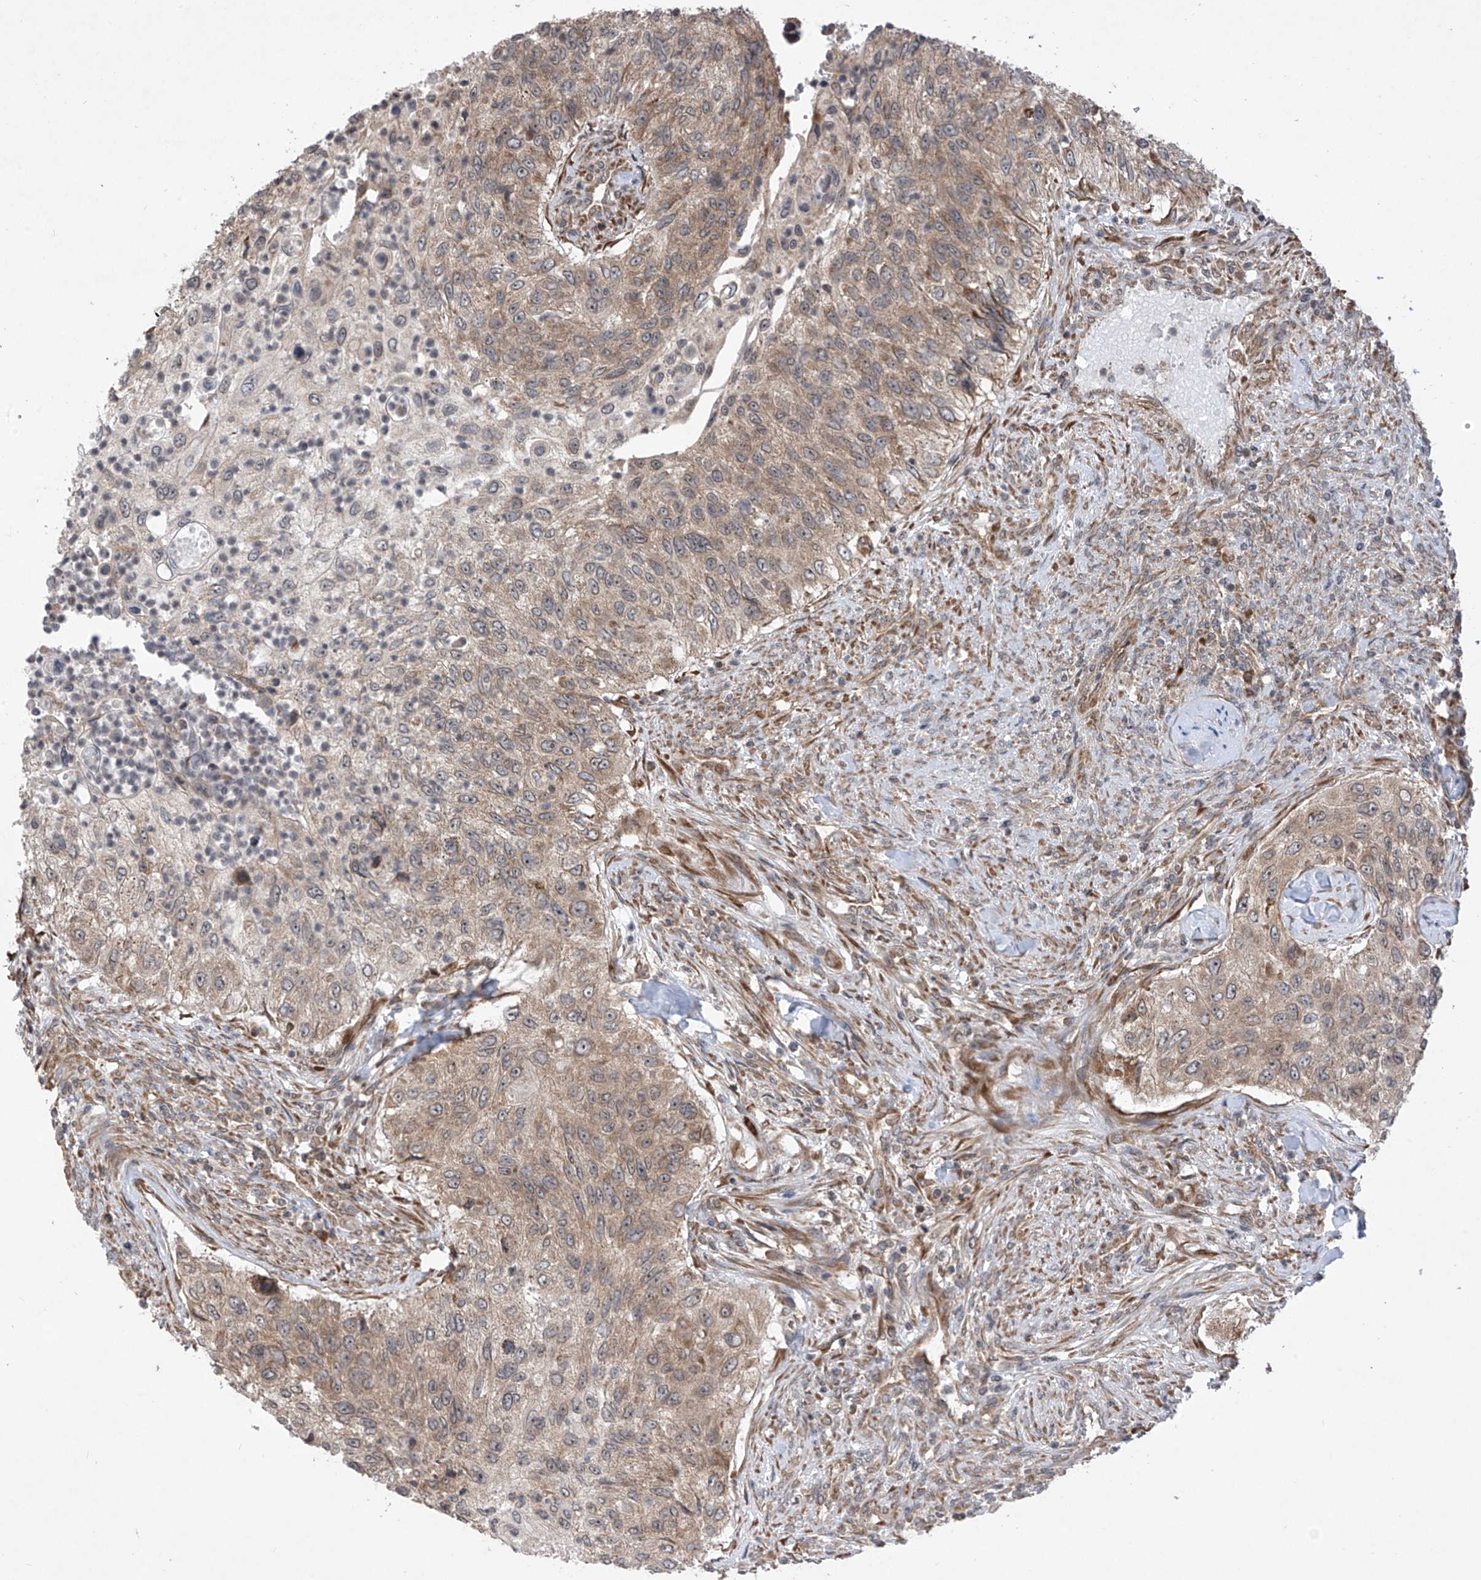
{"staining": {"intensity": "weak", "quantity": ">75%", "location": "cytoplasmic/membranous"}, "tissue": "urothelial cancer", "cell_type": "Tumor cells", "image_type": "cancer", "snomed": [{"axis": "morphology", "description": "Urothelial carcinoma, High grade"}, {"axis": "topography", "description": "Urinary bladder"}], "caption": "Immunohistochemical staining of human urothelial cancer displays low levels of weak cytoplasmic/membranous protein positivity in approximately >75% of tumor cells. (DAB (3,3'-diaminobenzidine) IHC, brown staining for protein, blue staining for nuclei).", "gene": "RPL34", "patient": {"sex": "female", "age": 60}}